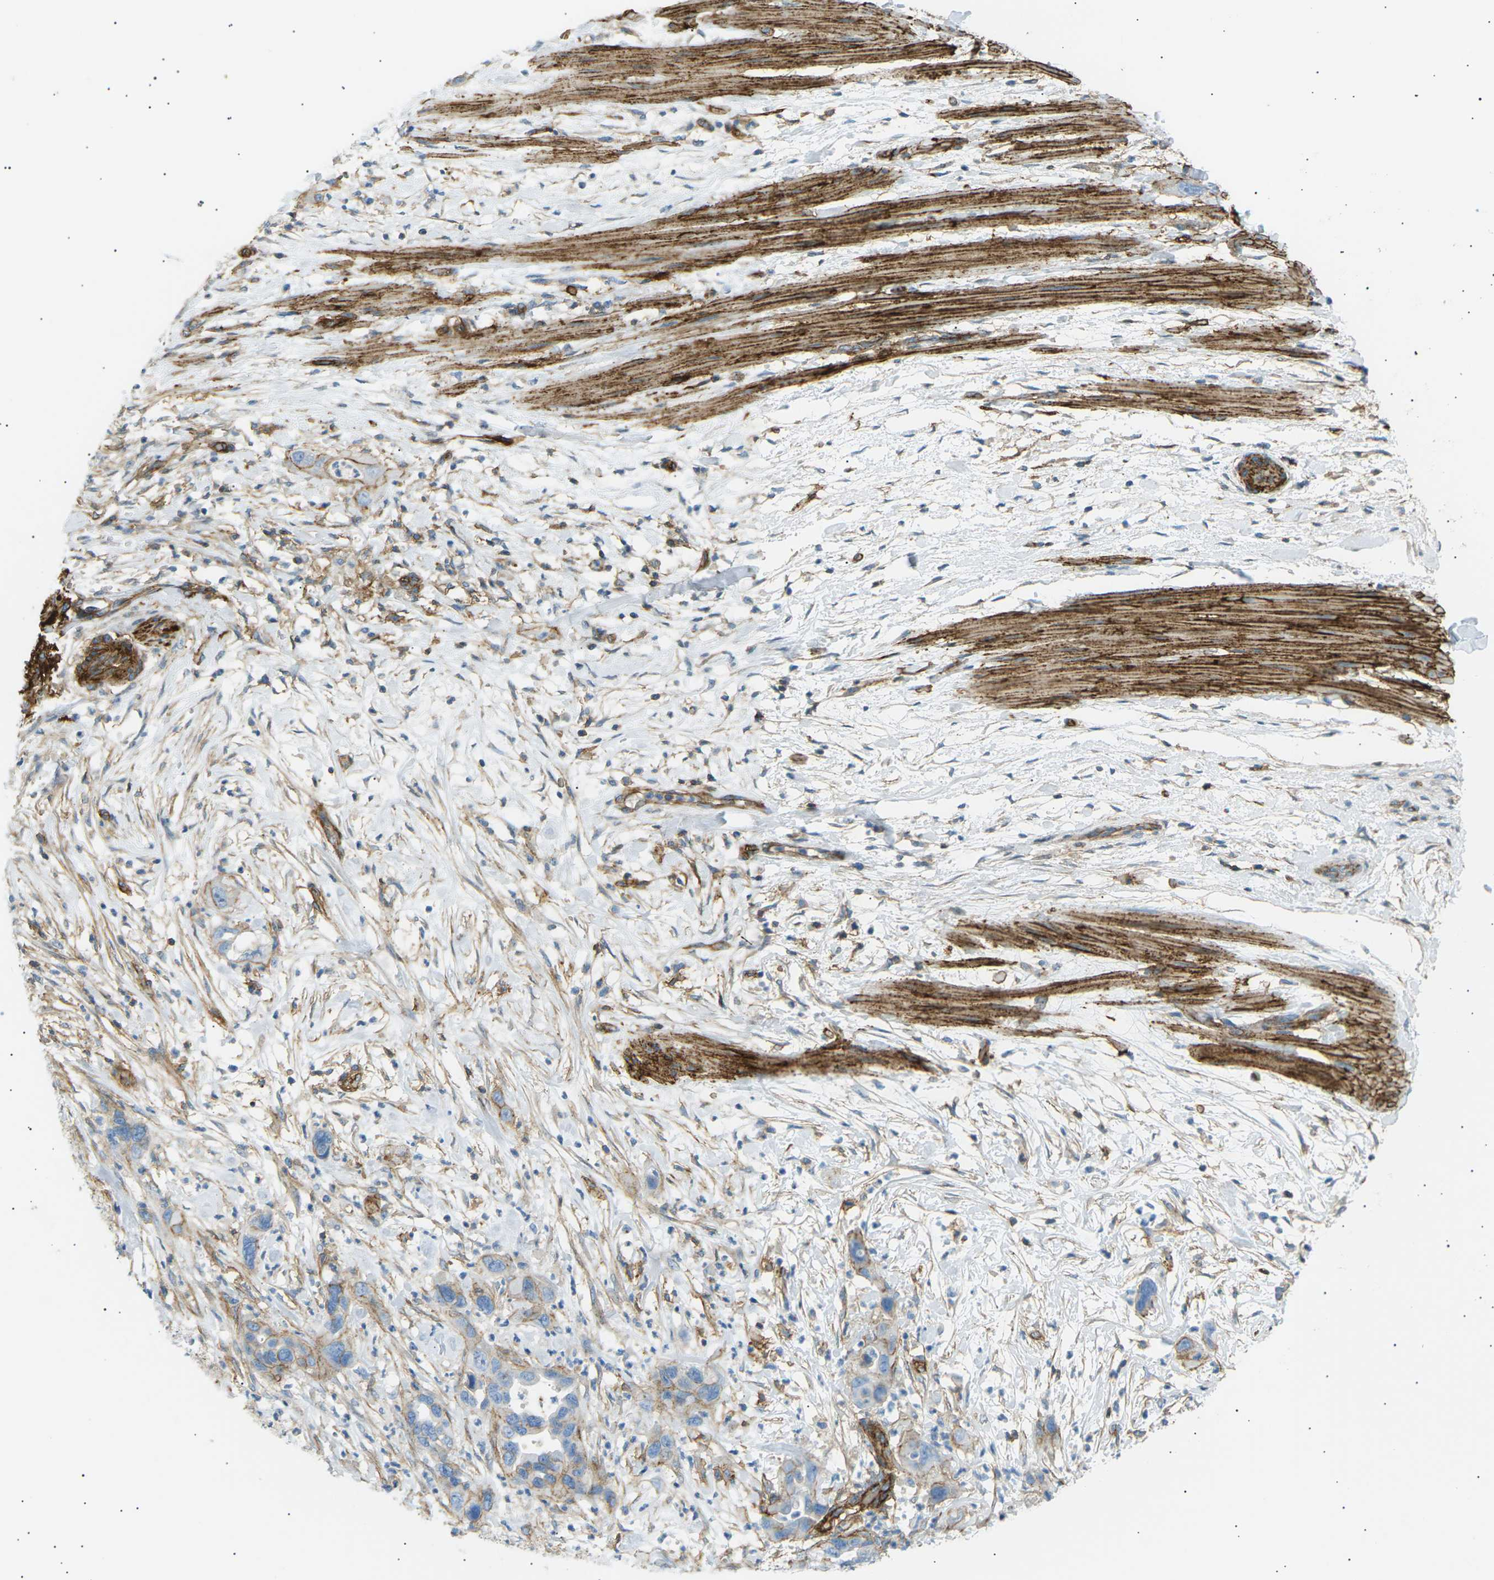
{"staining": {"intensity": "moderate", "quantity": "25%-75%", "location": "cytoplasmic/membranous"}, "tissue": "pancreatic cancer", "cell_type": "Tumor cells", "image_type": "cancer", "snomed": [{"axis": "morphology", "description": "Adenocarcinoma, NOS"}, {"axis": "topography", "description": "Pancreas"}], "caption": "Pancreatic cancer tissue demonstrates moderate cytoplasmic/membranous expression in approximately 25%-75% of tumor cells, visualized by immunohistochemistry.", "gene": "ATP2B4", "patient": {"sex": "female", "age": 71}}